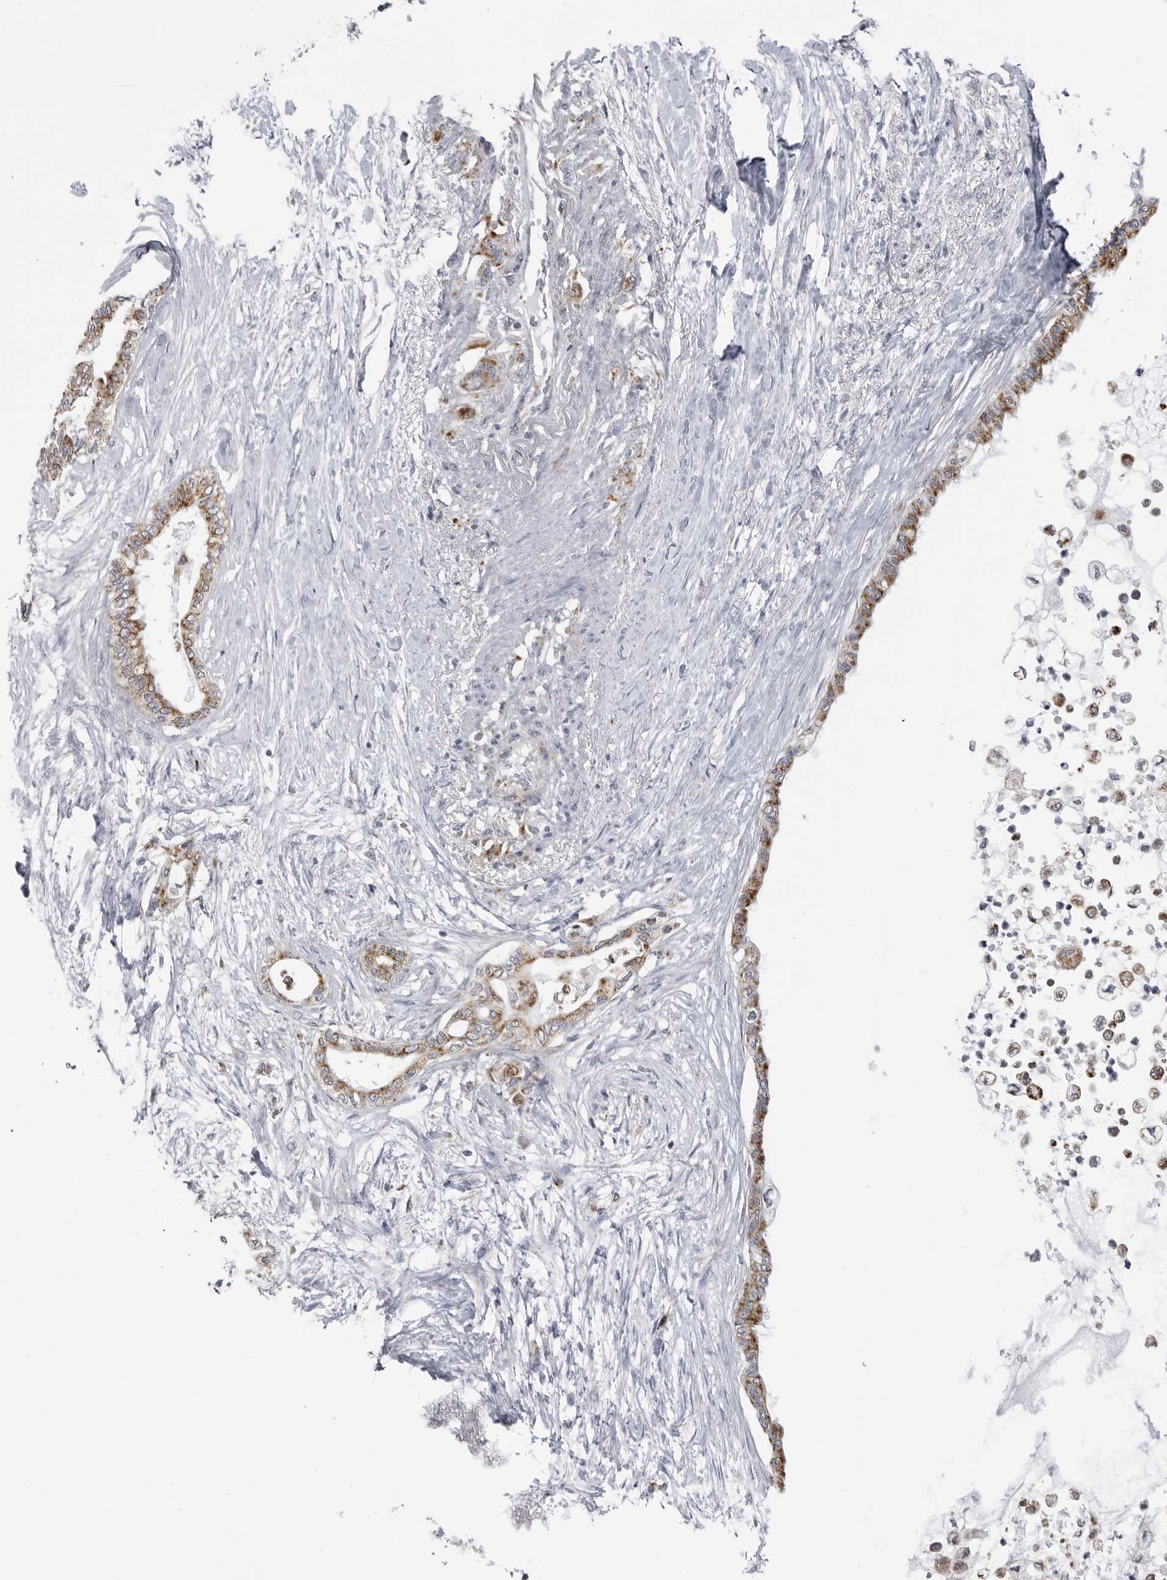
{"staining": {"intensity": "moderate", "quantity": ">75%", "location": "cytoplasmic/membranous"}, "tissue": "pancreatic cancer", "cell_type": "Tumor cells", "image_type": "cancer", "snomed": [{"axis": "morphology", "description": "Normal tissue, NOS"}, {"axis": "morphology", "description": "Adenocarcinoma, NOS"}, {"axis": "topography", "description": "Pancreas"}, {"axis": "topography", "description": "Duodenum"}], "caption": "Pancreatic cancer stained for a protein shows moderate cytoplasmic/membranous positivity in tumor cells.", "gene": "FH", "patient": {"sex": "female", "age": 60}}